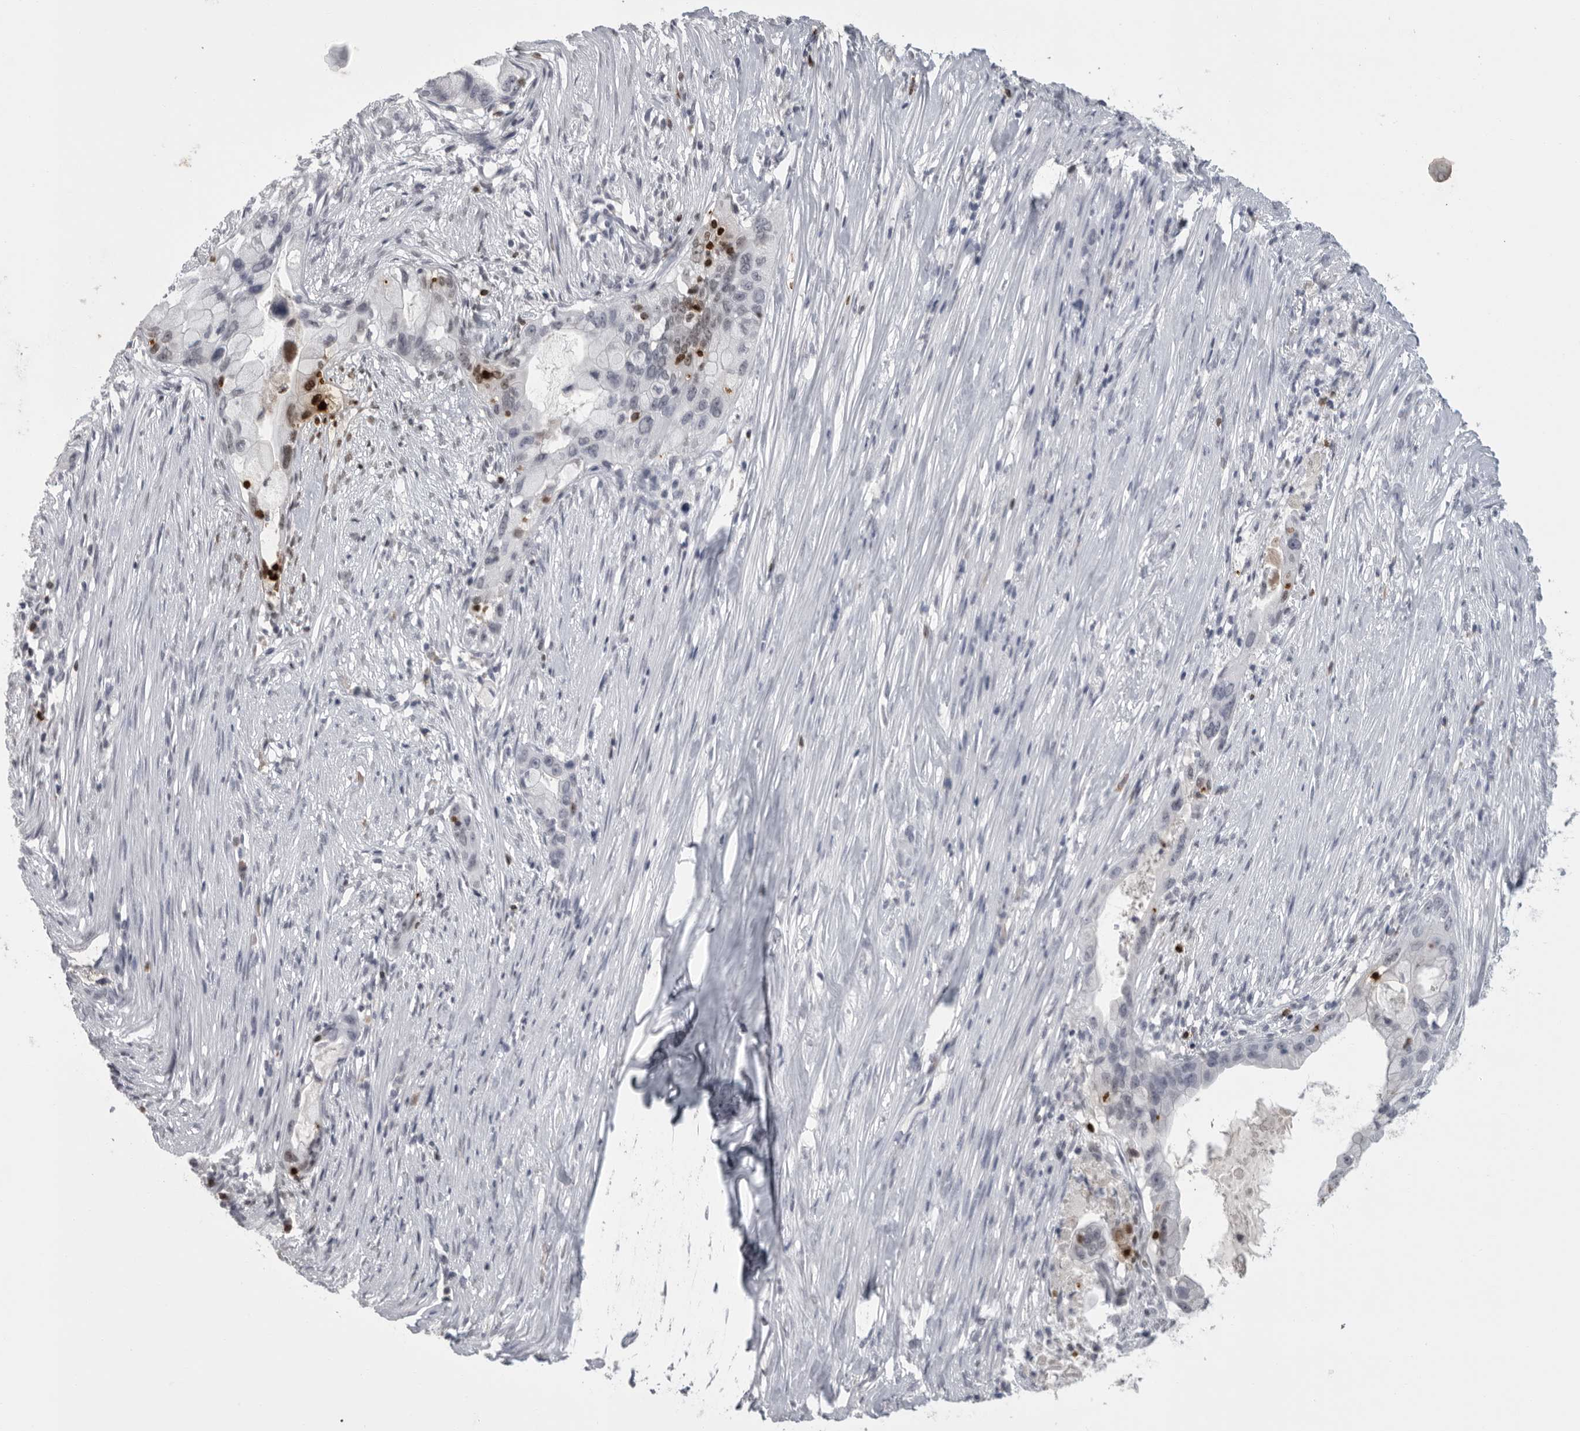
{"staining": {"intensity": "negative", "quantity": "none", "location": "none"}, "tissue": "pancreatic cancer", "cell_type": "Tumor cells", "image_type": "cancer", "snomed": [{"axis": "morphology", "description": "Adenocarcinoma, NOS"}, {"axis": "topography", "description": "Pancreas"}], "caption": "DAB immunohistochemical staining of pancreatic adenocarcinoma displays no significant expression in tumor cells.", "gene": "GNLY", "patient": {"sex": "male", "age": 53}}